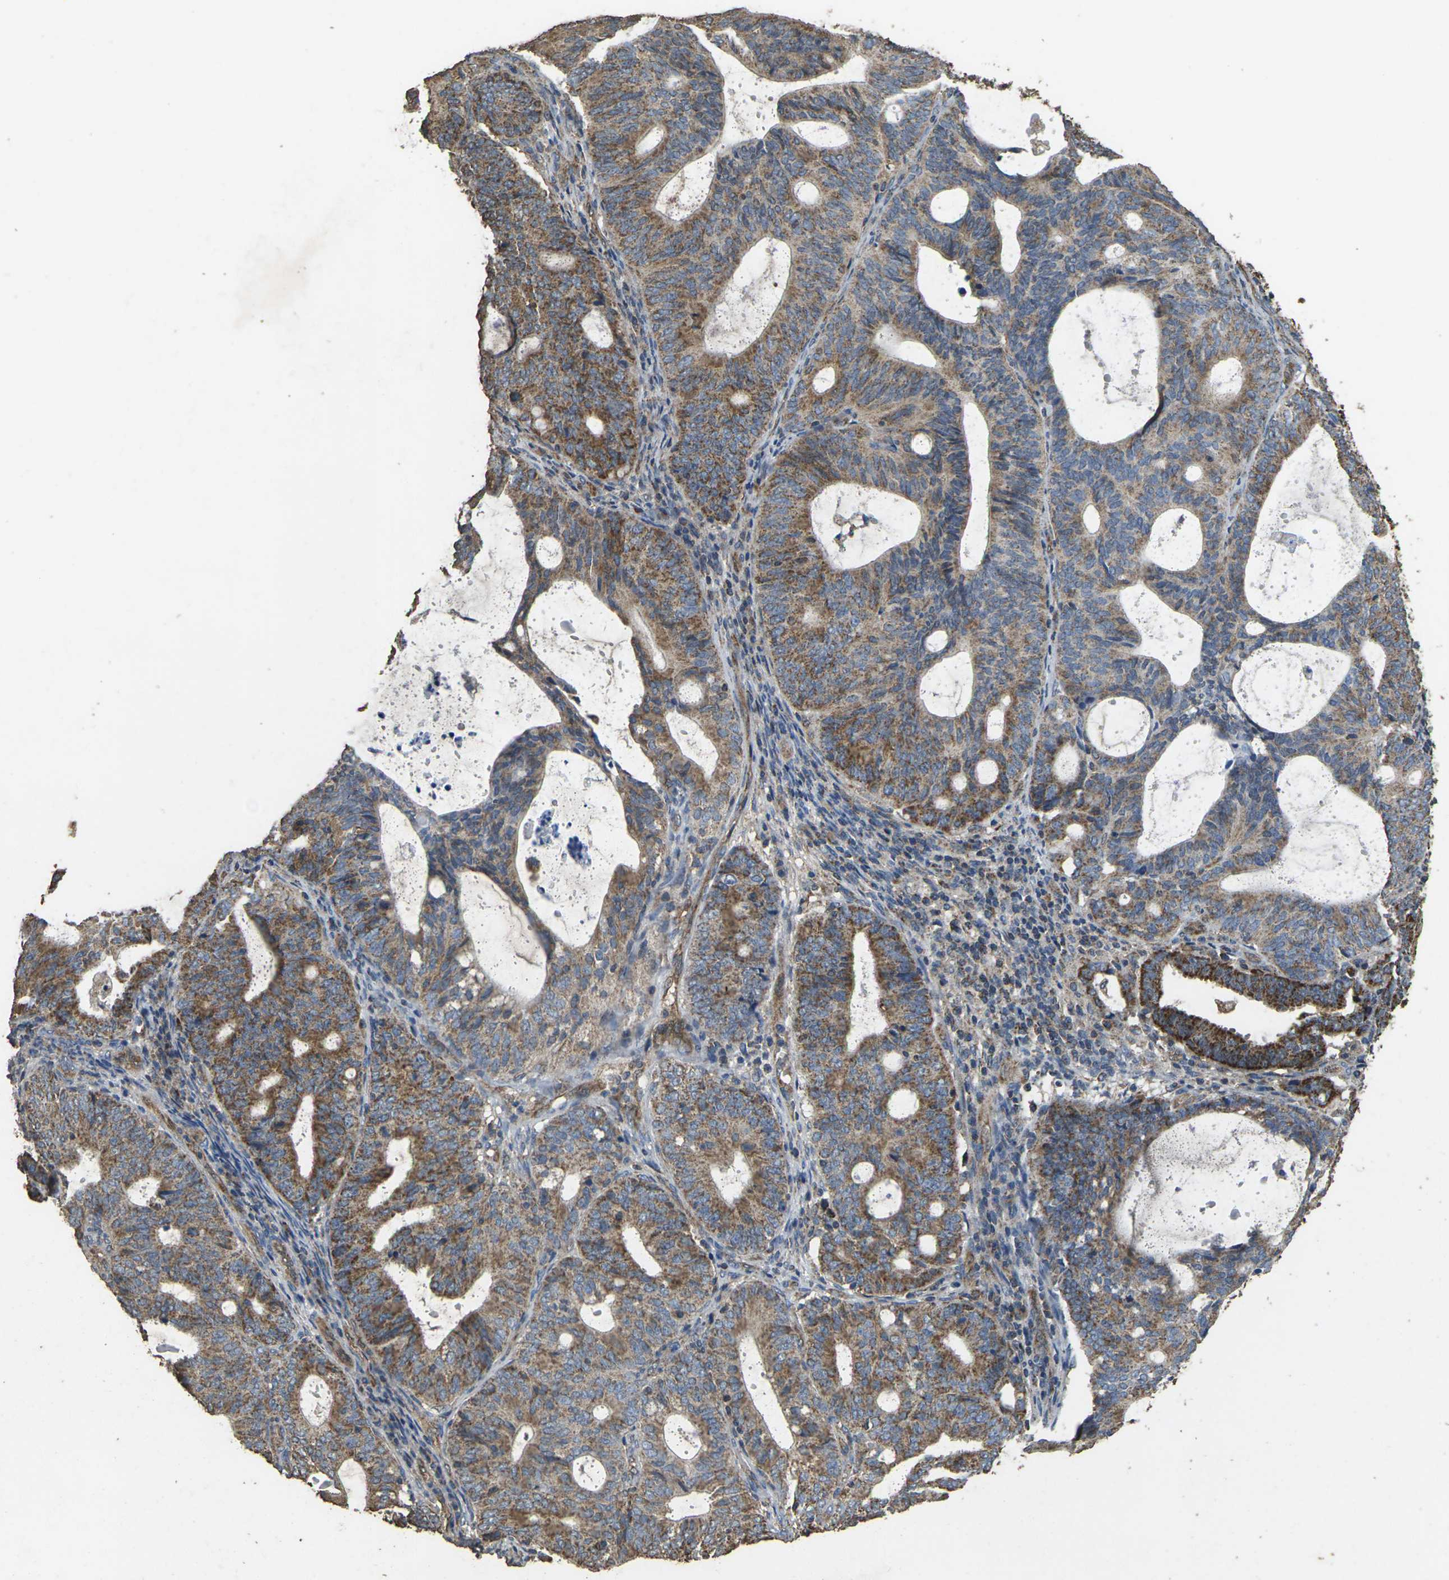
{"staining": {"intensity": "strong", "quantity": ">75%", "location": "cytoplasmic/membranous"}, "tissue": "endometrial cancer", "cell_type": "Tumor cells", "image_type": "cancer", "snomed": [{"axis": "morphology", "description": "Adenocarcinoma, NOS"}, {"axis": "topography", "description": "Uterus"}], "caption": "The immunohistochemical stain shows strong cytoplasmic/membranous expression in tumor cells of endometrial adenocarcinoma tissue. (brown staining indicates protein expression, while blue staining denotes nuclei).", "gene": "MAPK11", "patient": {"sex": "female", "age": 83}}